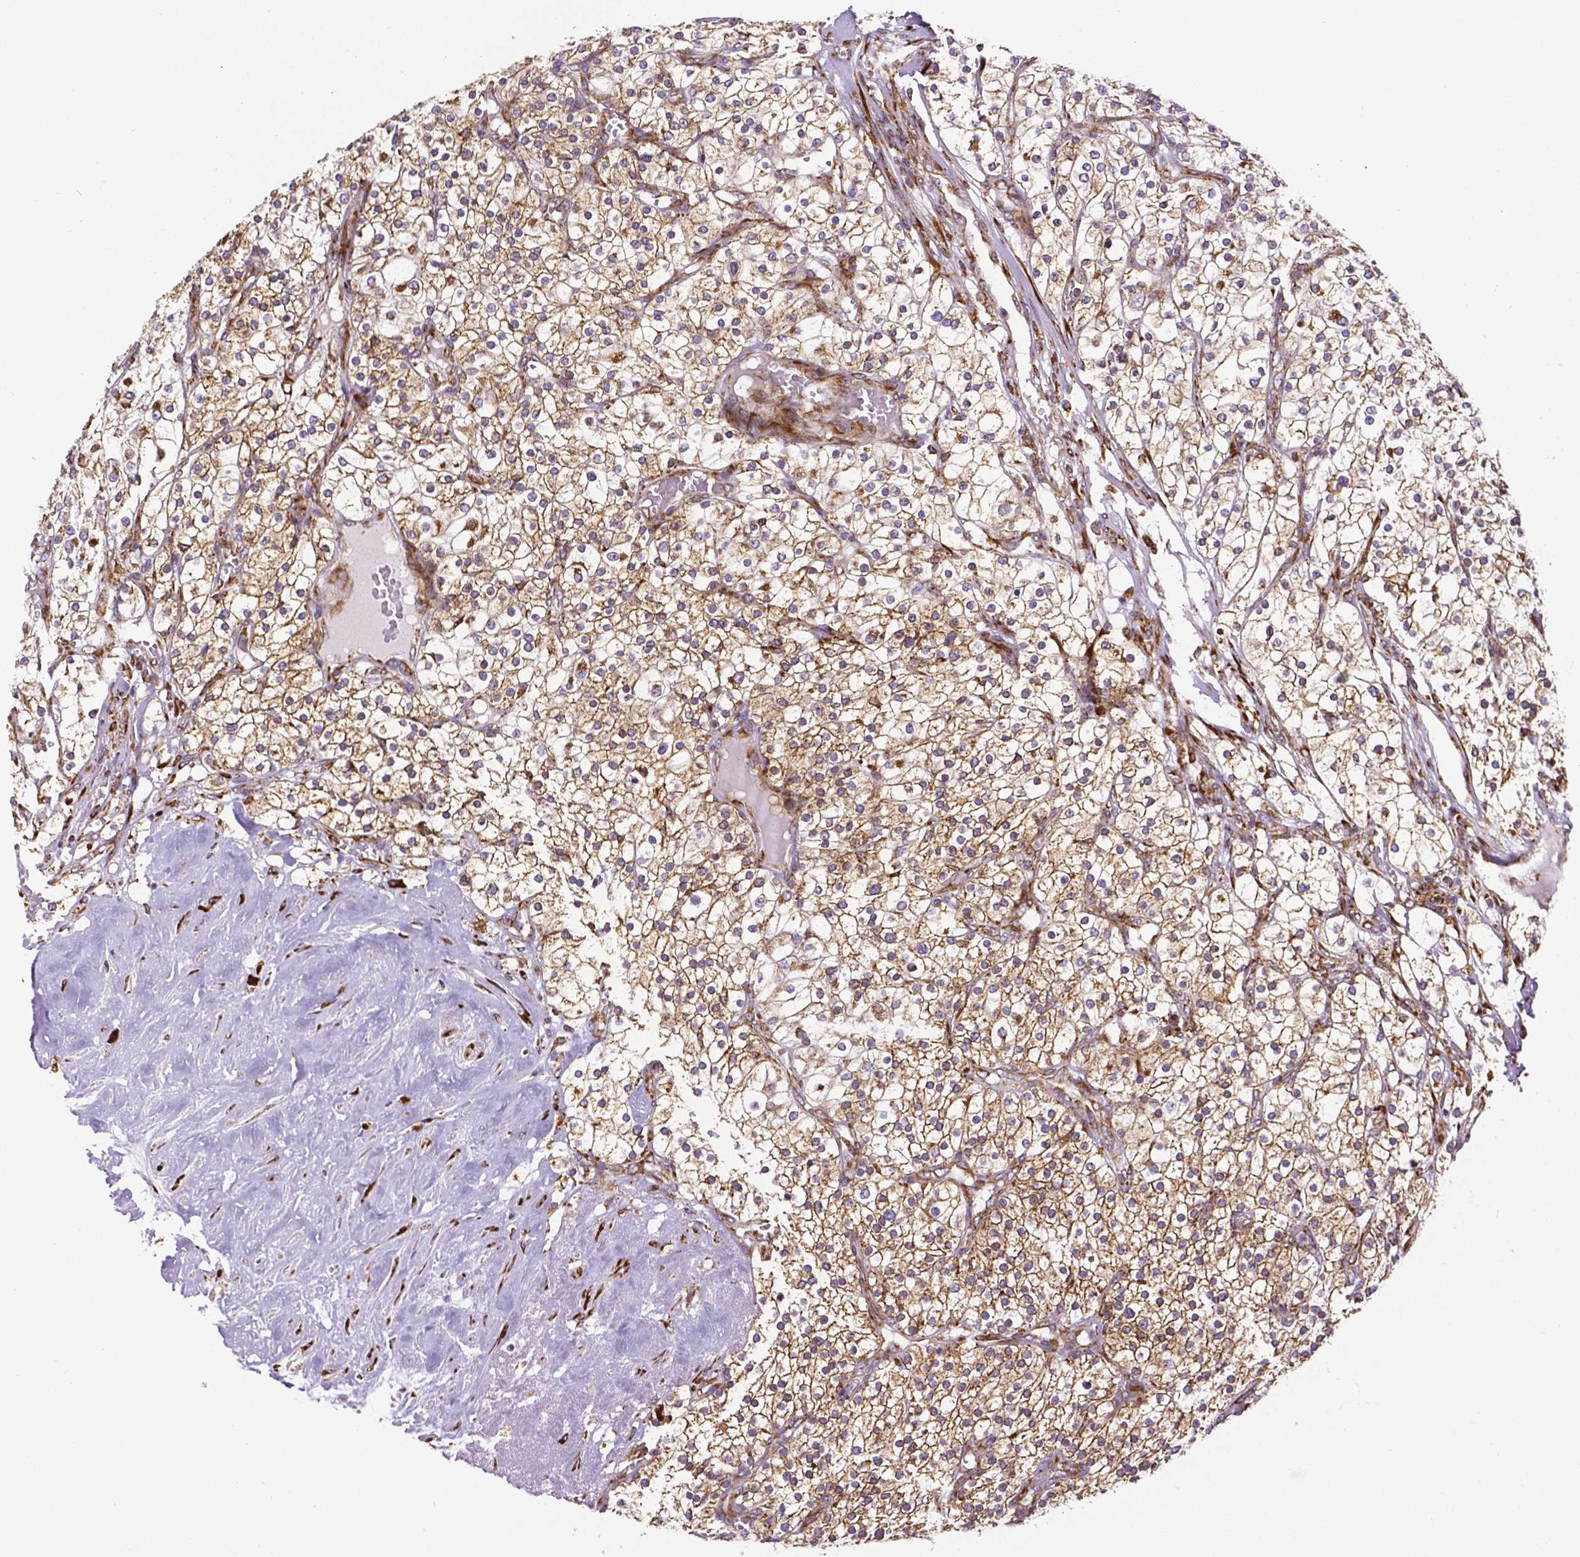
{"staining": {"intensity": "moderate", "quantity": ">75%", "location": "cytoplasmic/membranous"}, "tissue": "renal cancer", "cell_type": "Tumor cells", "image_type": "cancer", "snomed": [{"axis": "morphology", "description": "Adenocarcinoma, NOS"}, {"axis": "topography", "description": "Kidney"}], "caption": "Immunohistochemistry (IHC) (DAB) staining of human renal cancer exhibits moderate cytoplasmic/membranous protein staining in approximately >75% of tumor cells.", "gene": "MTDH", "patient": {"sex": "male", "age": 80}}